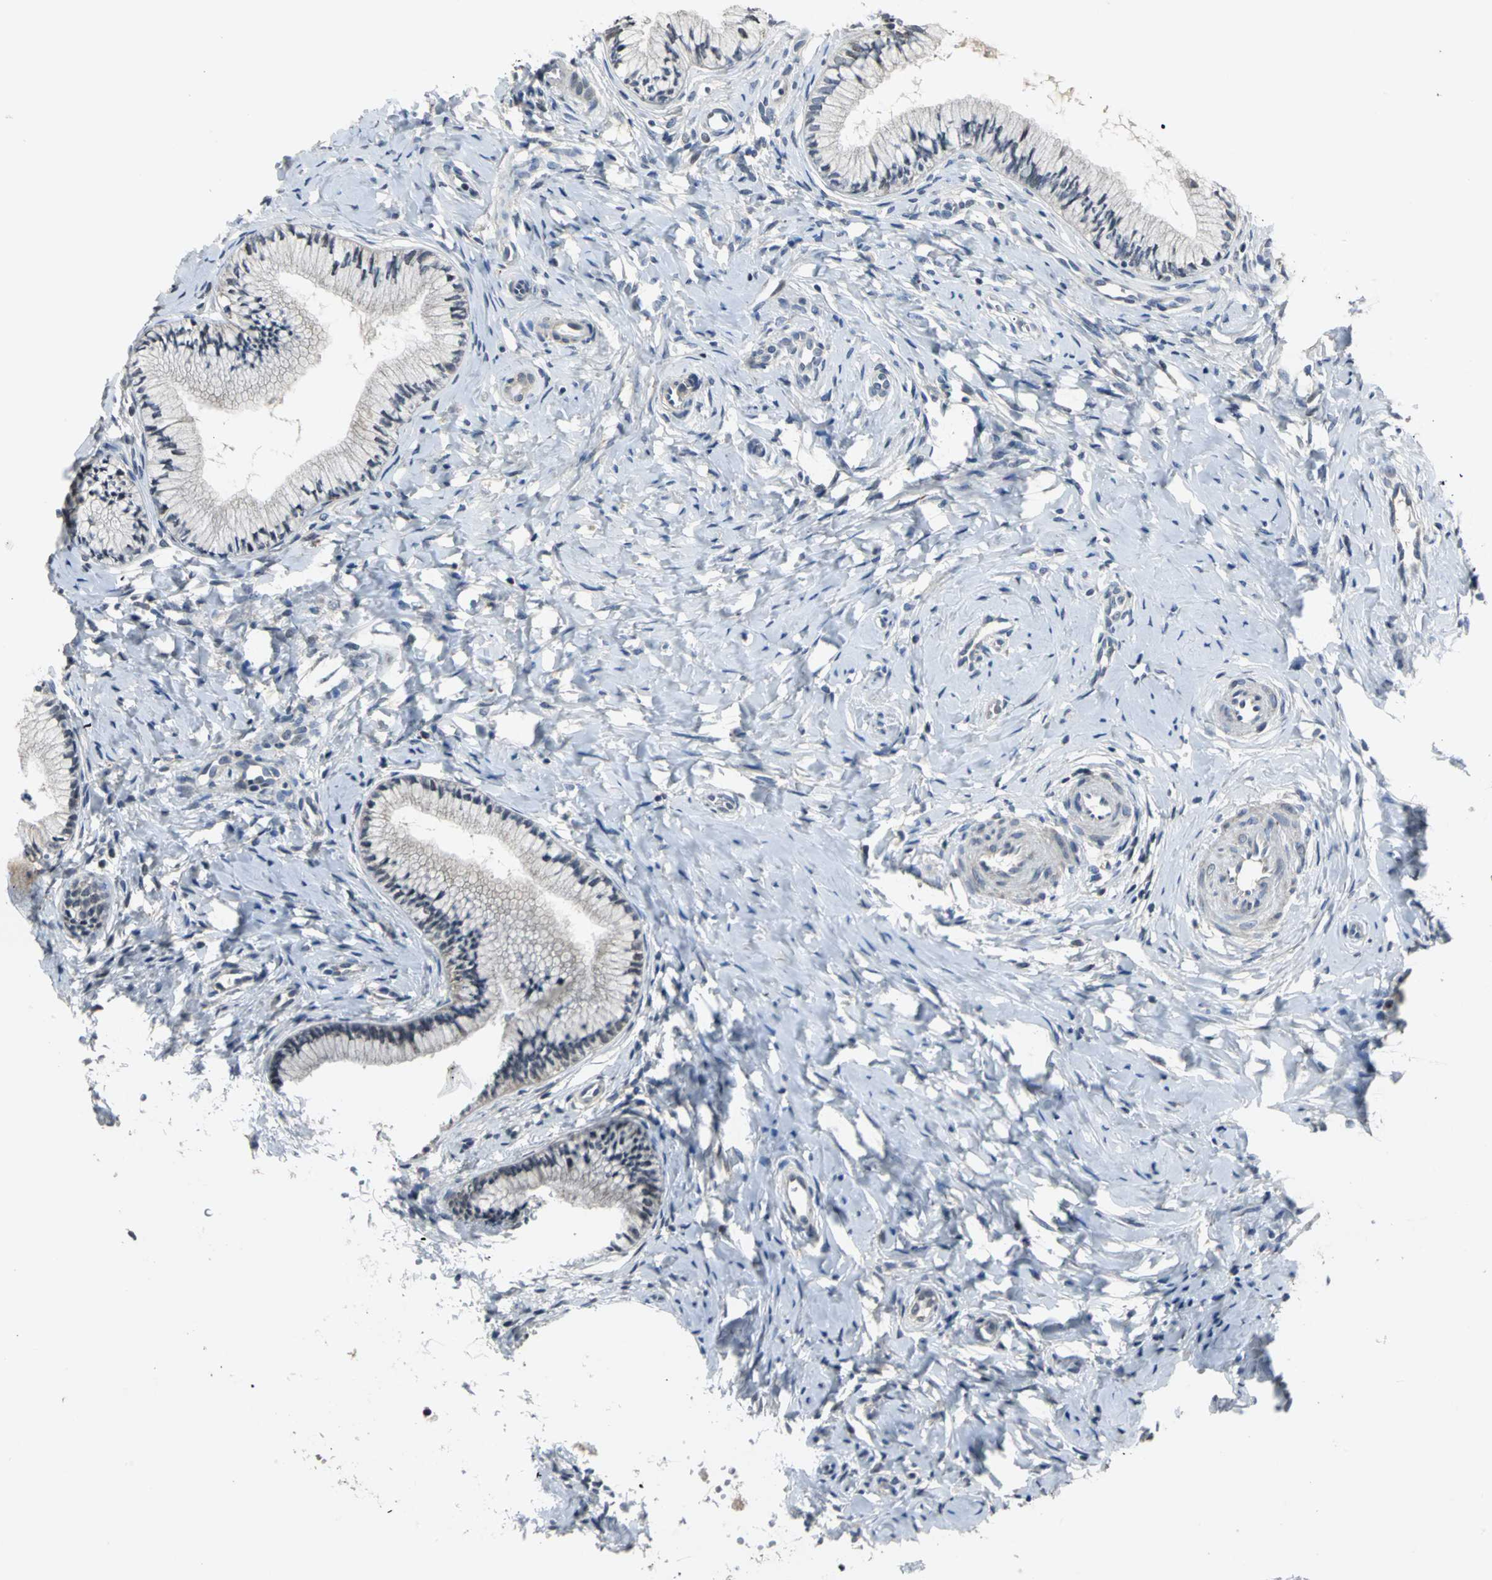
{"staining": {"intensity": "weak", "quantity": "<25%", "location": "cytoplasmic/membranous"}, "tissue": "cervix", "cell_type": "Glandular cells", "image_type": "normal", "snomed": [{"axis": "morphology", "description": "Normal tissue, NOS"}, {"axis": "topography", "description": "Cervix"}], "caption": "Immunohistochemical staining of normal cervix demonstrates no significant expression in glandular cells.", "gene": "JADE3", "patient": {"sex": "female", "age": 46}}